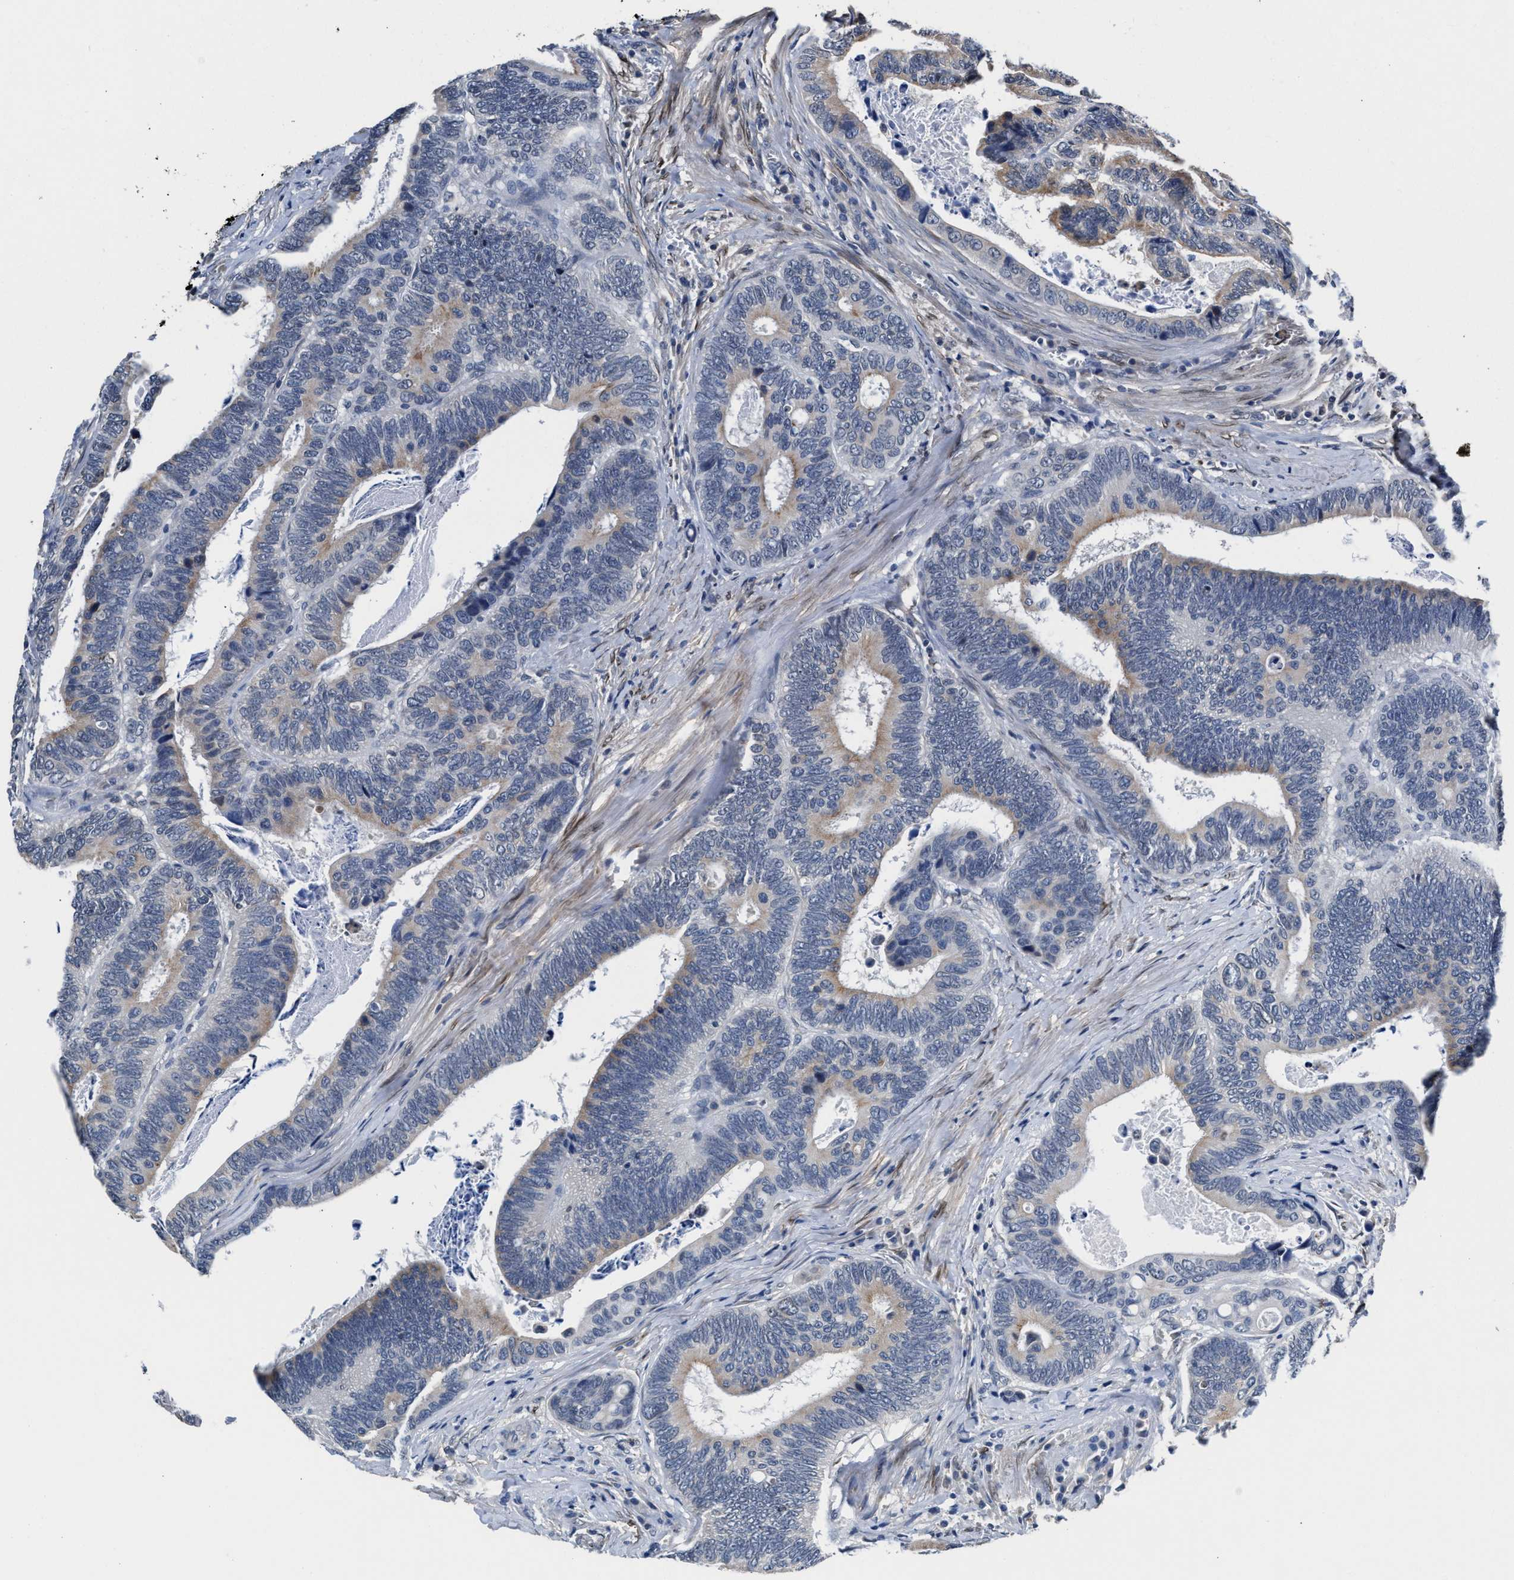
{"staining": {"intensity": "weak", "quantity": "<25%", "location": "cytoplasmic/membranous"}, "tissue": "colorectal cancer", "cell_type": "Tumor cells", "image_type": "cancer", "snomed": [{"axis": "morphology", "description": "Inflammation, NOS"}, {"axis": "morphology", "description": "Adenocarcinoma, NOS"}, {"axis": "topography", "description": "Colon"}], "caption": "Immunohistochemistry (IHC) of human colorectal cancer (adenocarcinoma) reveals no staining in tumor cells.", "gene": "MYH3", "patient": {"sex": "male", "age": 72}}